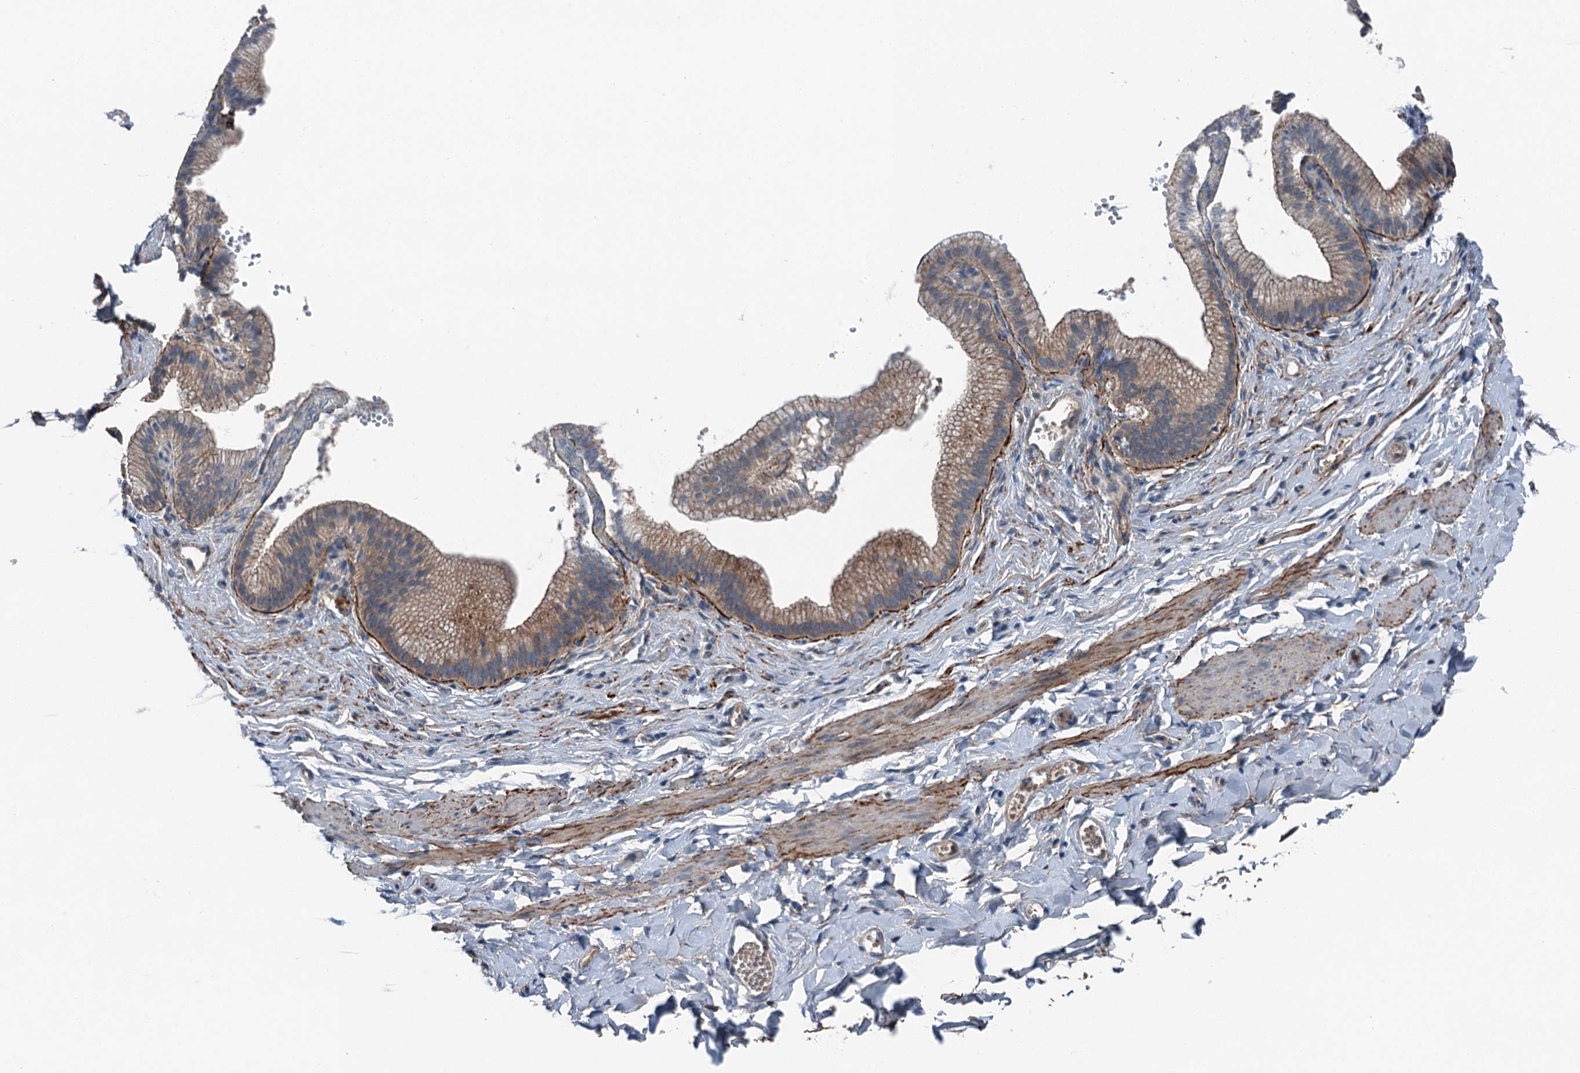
{"staining": {"intensity": "negative", "quantity": "none", "location": "none"}, "tissue": "adipose tissue", "cell_type": "Adipocytes", "image_type": "normal", "snomed": [{"axis": "morphology", "description": "Normal tissue, NOS"}, {"axis": "topography", "description": "Gallbladder"}, {"axis": "topography", "description": "Peripheral nerve tissue"}], "caption": "Normal adipose tissue was stained to show a protein in brown. There is no significant expression in adipocytes. (IHC, brightfield microscopy, high magnification).", "gene": "SLC2A10", "patient": {"sex": "male", "age": 38}}